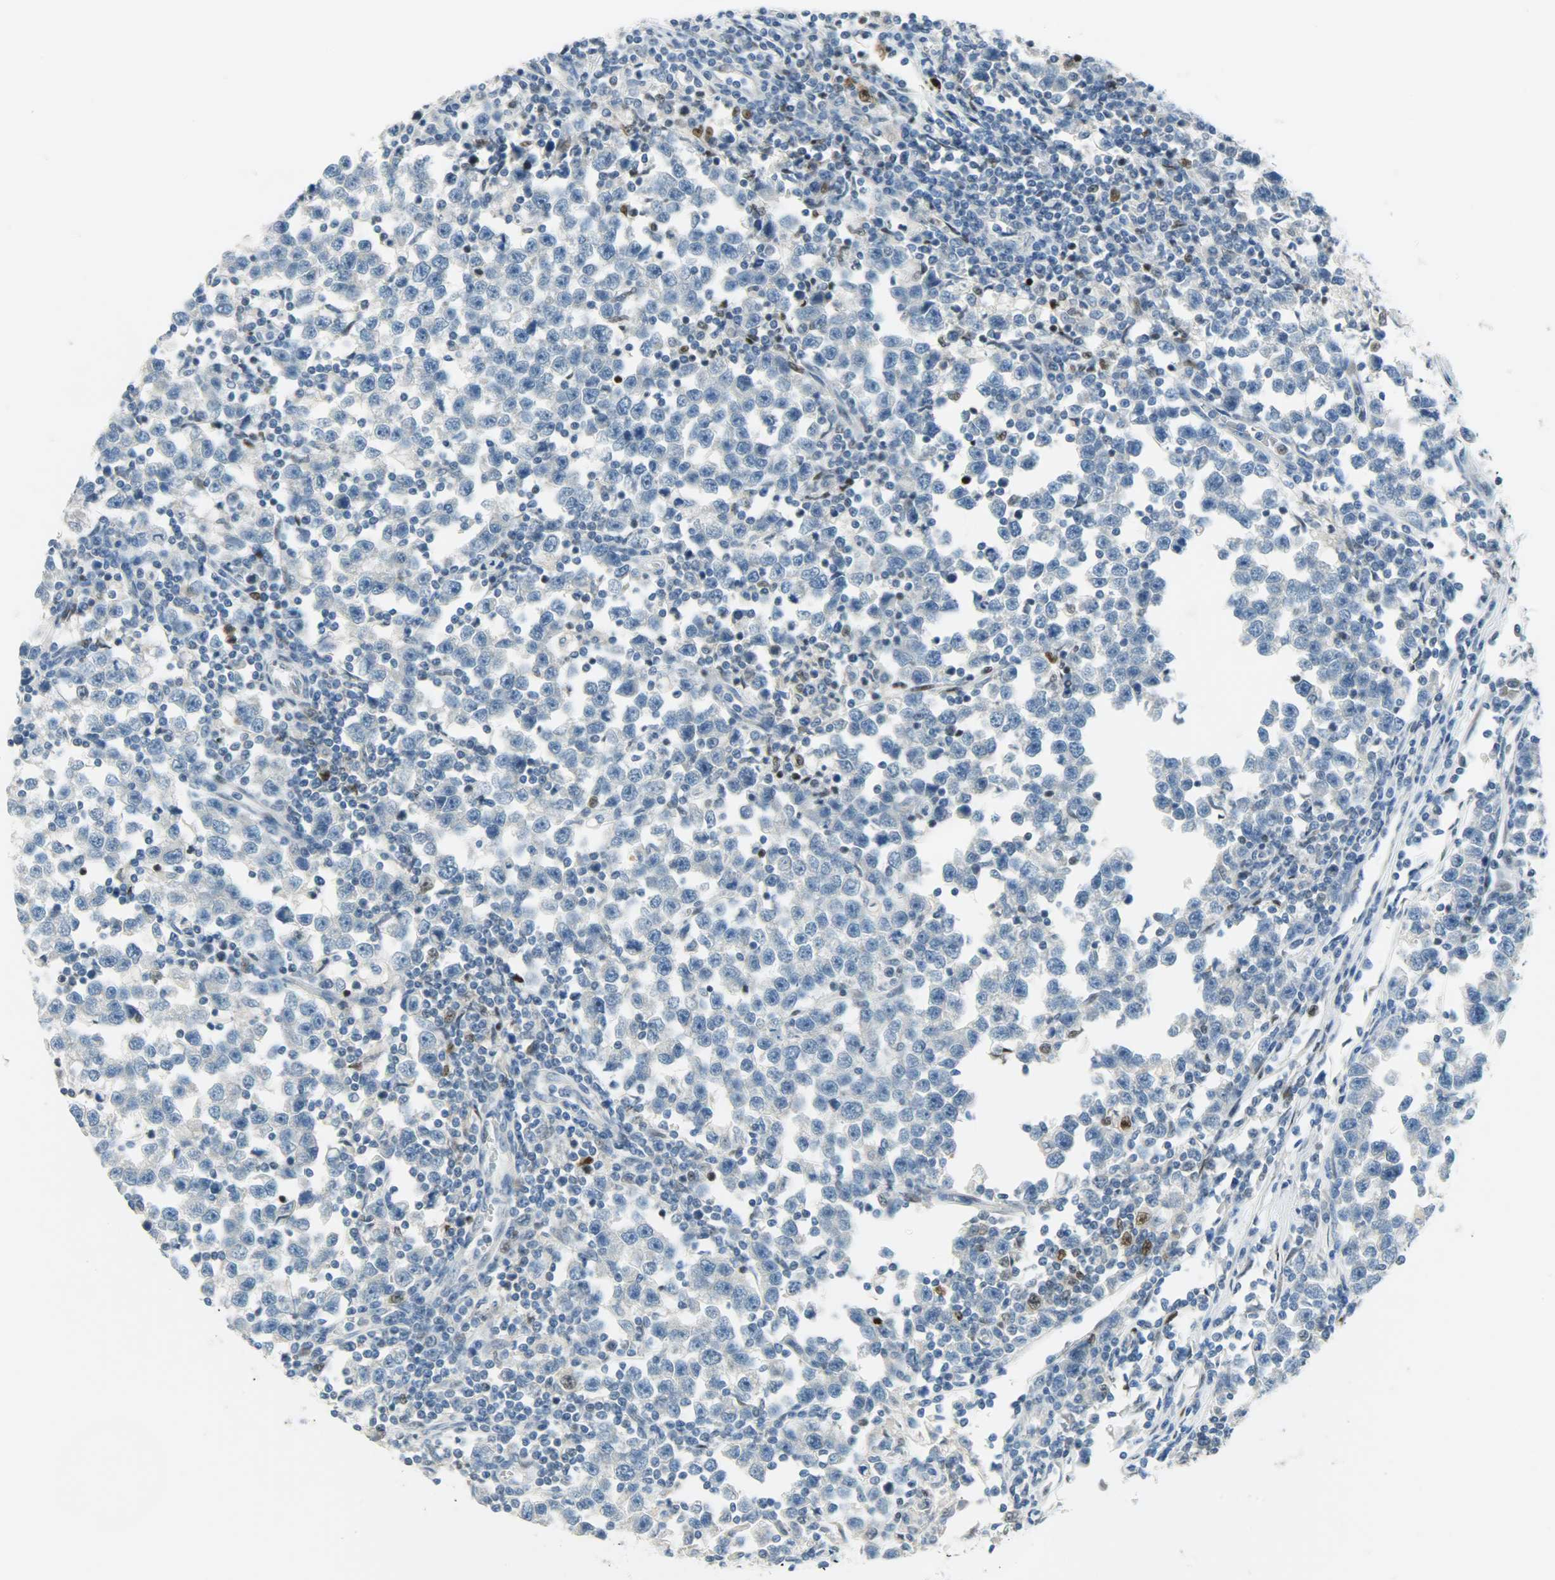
{"staining": {"intensity": "negative", "quantity": "none", "location": "none"}, "tissue": "testis cancer", "cell_type": "Tumor cells", "image_type": "cancer", "snomed": [{"axis": "morphology", "description": "Seminoma, NOS"}, {"axis": "topography", "description": "Testis"}], "caption": "Photomicrograph shows no protein staining in tumor cells of testis seminoma tissue.", "gene": "JUNB", "patient": {"sex": "male", "age": 43}}